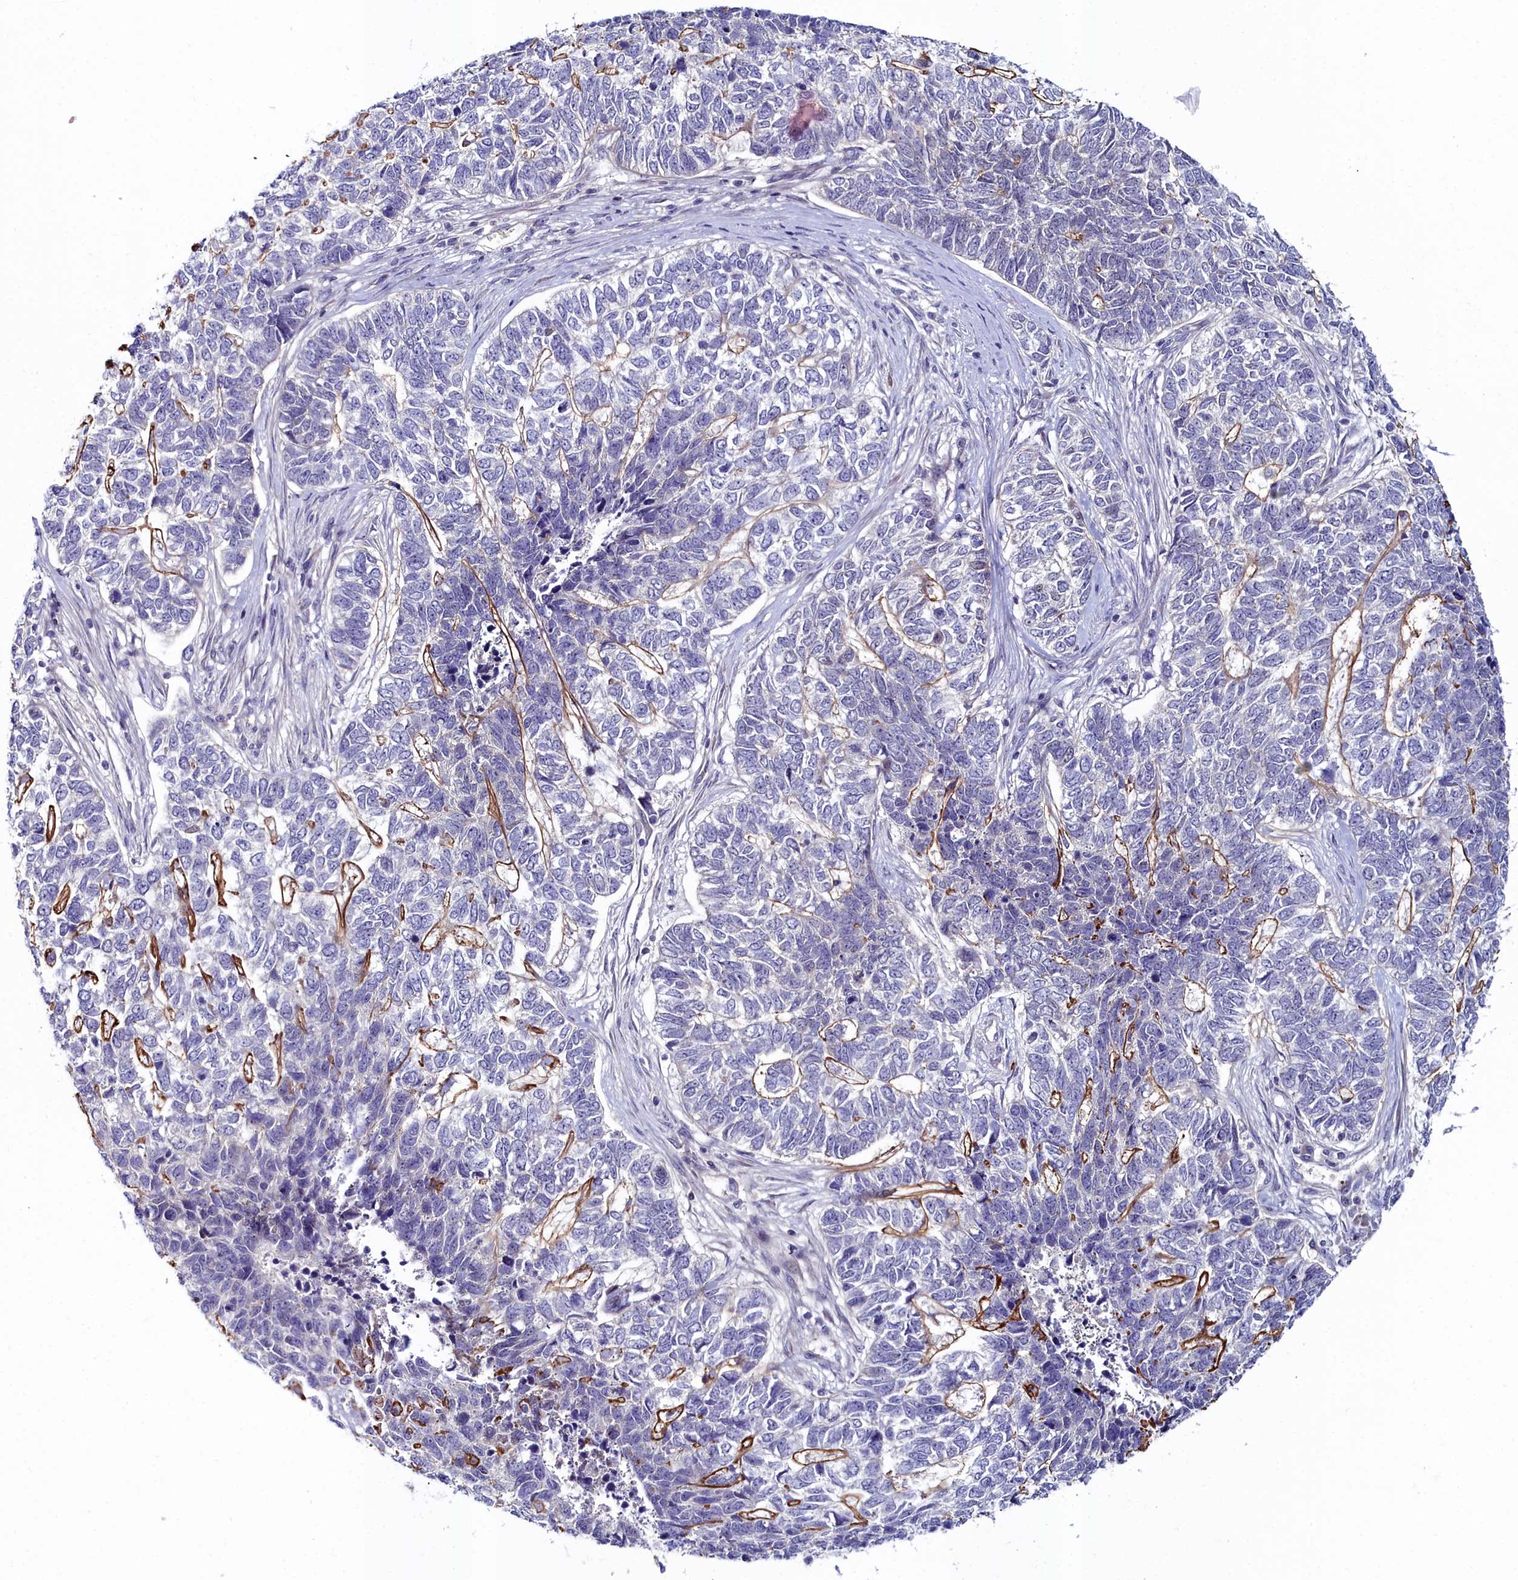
{"staining": {"intensity": "moderate", "quantity": "<25%", "location": "cytoplasmic/membranous"}, "tissue": "skin cancer", "cell_type": "Tumor cells", "image_type": "cancer", "snomed": [{"axis": "morphology", "description": "Basal cell carcinoma"}, {"axis": "topography", "description": "Skin"}], "caption": "Moderate cytoplasmic/membranous expression for a protein is seen in about <25% of tumor cells of skin basal cell carcinoma using IHC.", "gene": "KCTD18", "patient": {"sex": "female", "age": 65}}